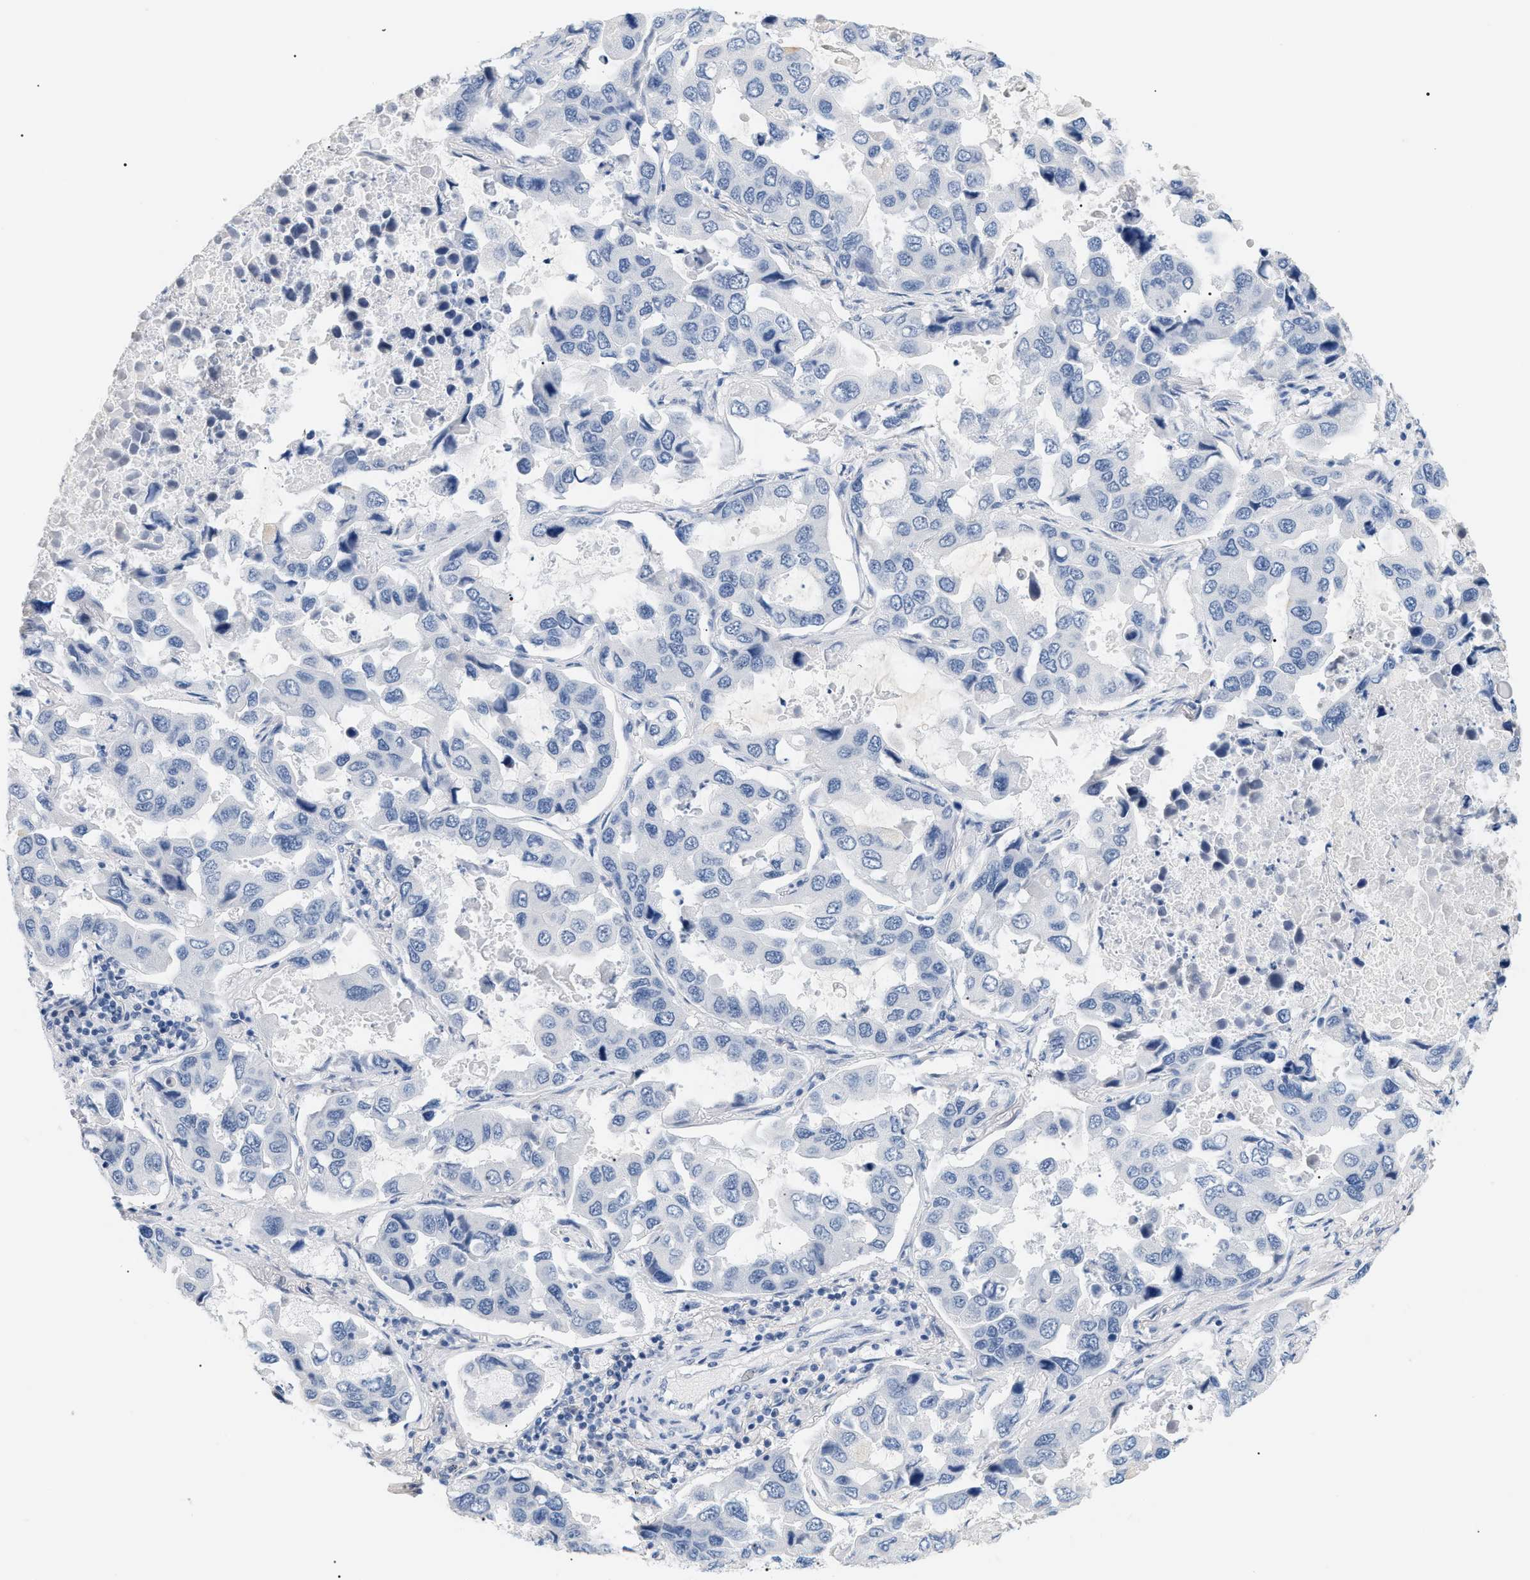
{"staining": {"intensity": "negative", "quantity": "none", "location": "none"}, "tissue": "lung cancer", "cell_type": "Tumor cells", "image_type": "cancer", "snomed": [{"axis": "morphology", "description": "Adenocarcinoma, NOS"}, {"axis": "topography", "description": "Lung"}], "caption": "Lung cancer (adenocarcinoma) was stained to show a protein in brown. There is no significant positivity in tumor cells.", "gene": "CFH", "patient": {"sex": "male", "age": 64}}